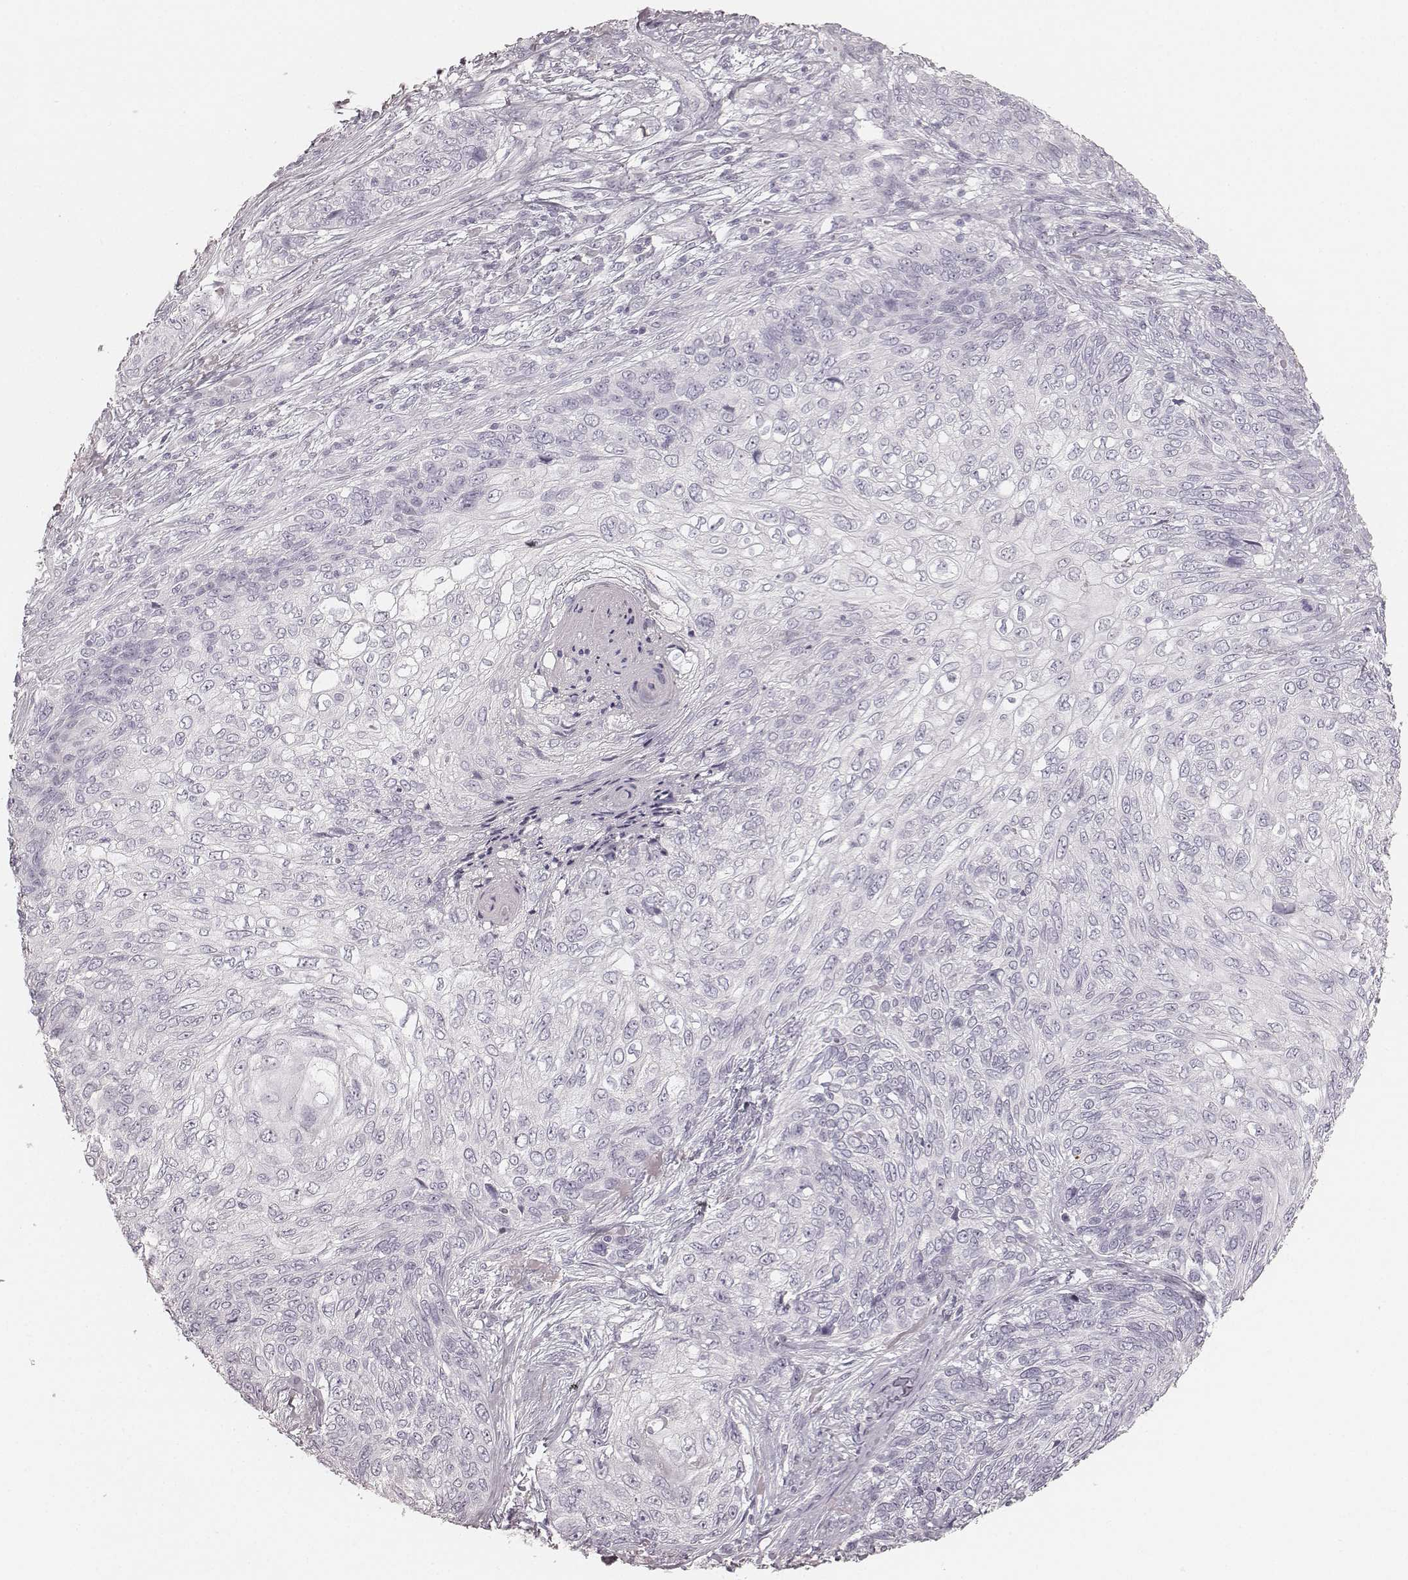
{"staining": {"intensity": "negative", "quantity": "none", "location": "none"}, "tissue": "skin cancer", "cell_type": "Tumor cells", "image_type": "cancer", "snomed": [{"axis": "morphology", "description": "Squamous cell carcinoma, NOS"}, {"axis": "topography", "description": "Skin"}], "caption": "A high-resolution histopathology image shows IHC staining of skin cancer (squamous cell carcinoma), which demonstrates no significant expression in tumor cells. (DAB immunohistochemistry visualized using brightfield microscopy, high magnification).", "gene": "KRT31", "patient": {"sex": "male", "age": 92}}